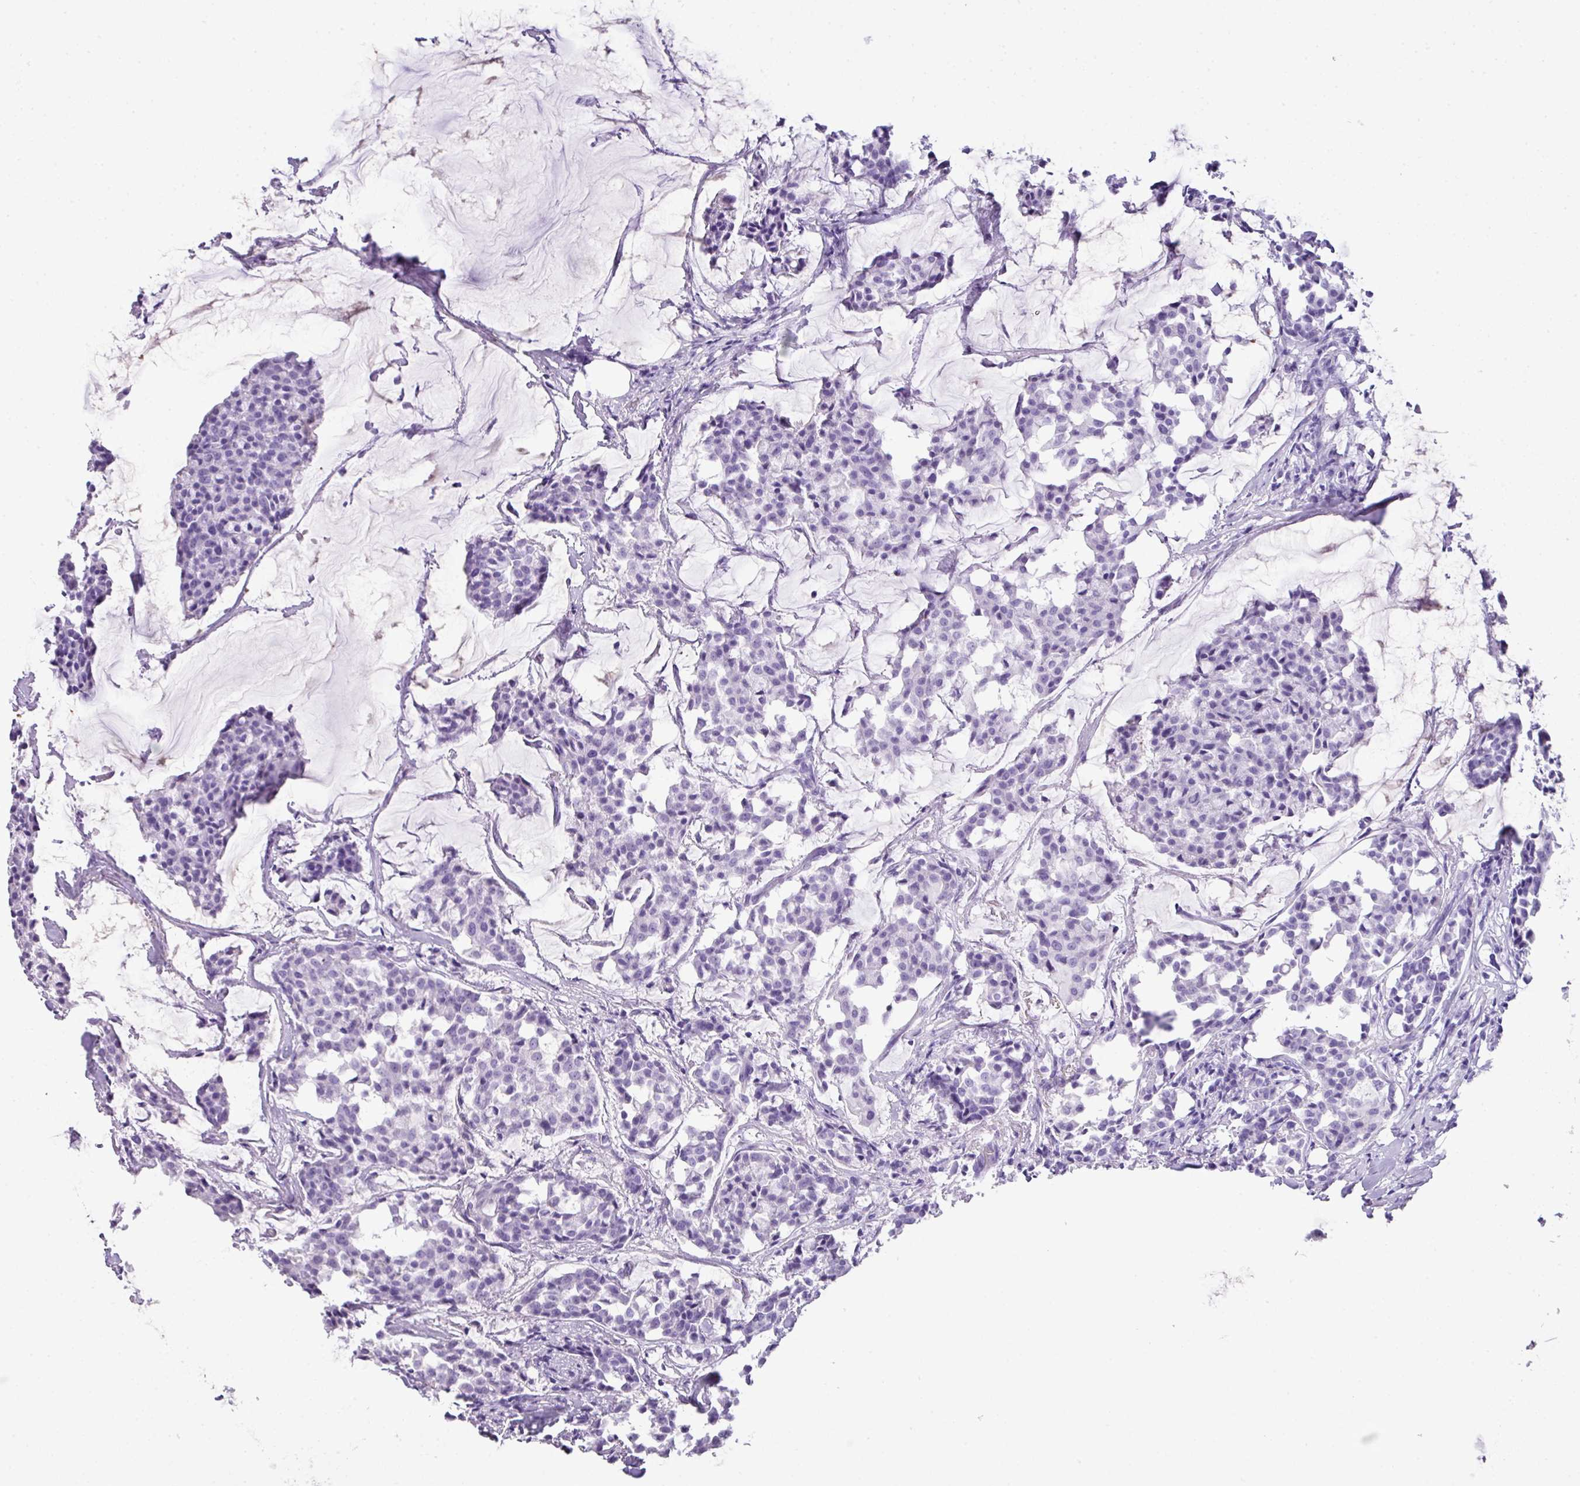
{"staining": {"intensity": "negative", "quantity": "none", "location": "none"}, "tissue": "breast cancer", "cell_type": "Tumor cells", "image_type": "cancer", "snomed": [{"axis": "morphology", "description": "Duct carcinoma"}, {"axis": "topography", "description": "Breast"}], "caption": "IHC photomicrograph of neoplastic tissue: human breast cancer (infiltrating ductal carcinoma) stained with DAB (3,3'-diaminobenzidine) reveals no significant protein positivity in tumor cells.", "gene": "TNP1", "patient": {"sex": "female", "age": 93}}